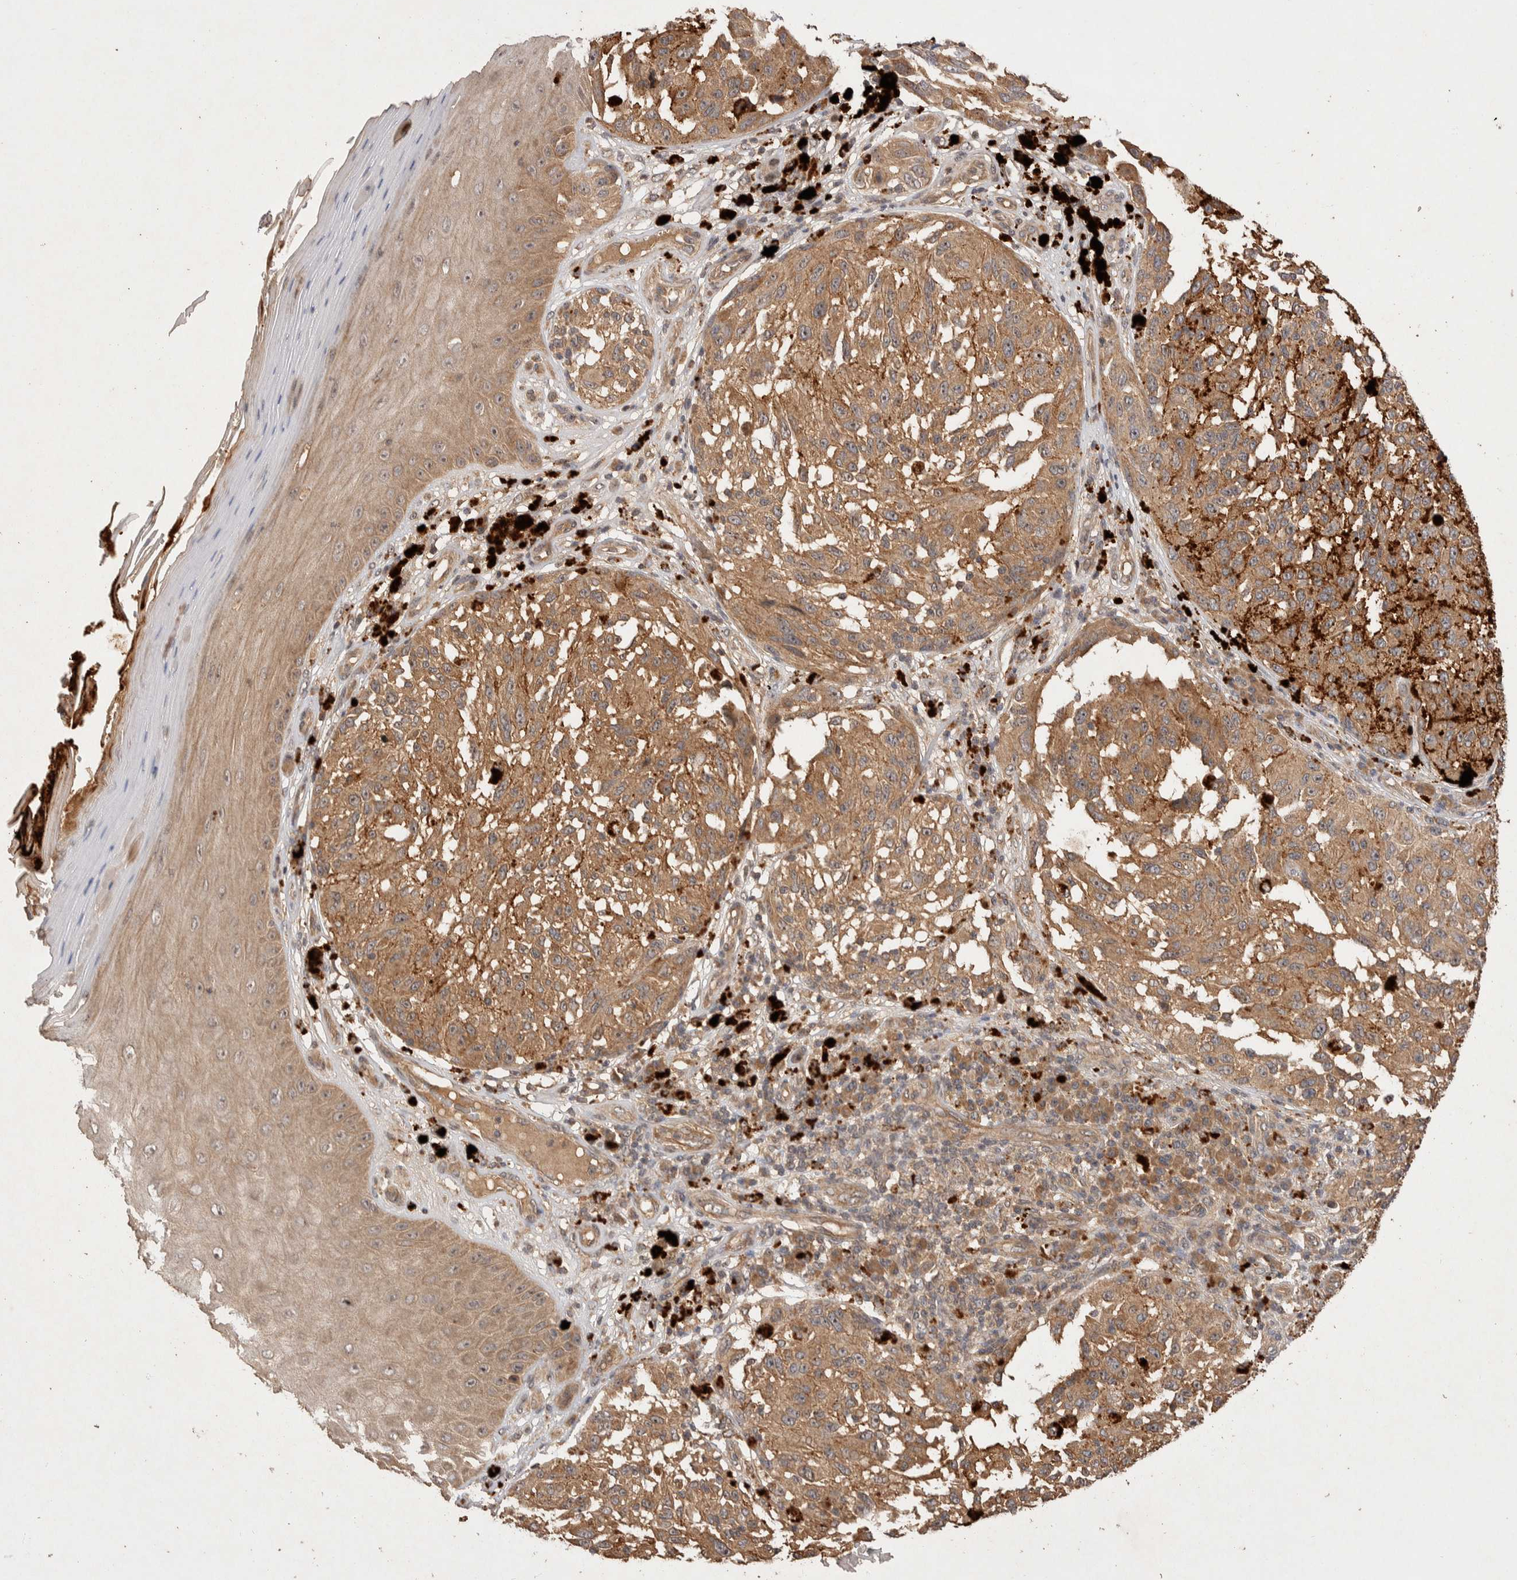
{"staining": {"intensity": "moderate", "quantity": ">75%", "location": "cytoplasmic/membranous"}, "tissue": "melanoma", "cell_type": "Tumor cells", "image_type": "cancer", "snomed": [{"axis": "morphology", "description": "Malignant melanoma, NOS"}, {"axis": "topography", "description": "Skin"}], "caption": "A photomicrograph of malignant melanoma stained for a protein reveals moderate cytoplasmic/membranous brown staining in tumor cells.", "gene": "NSMAF", "patient": {"sex": "female", "age": 73}}